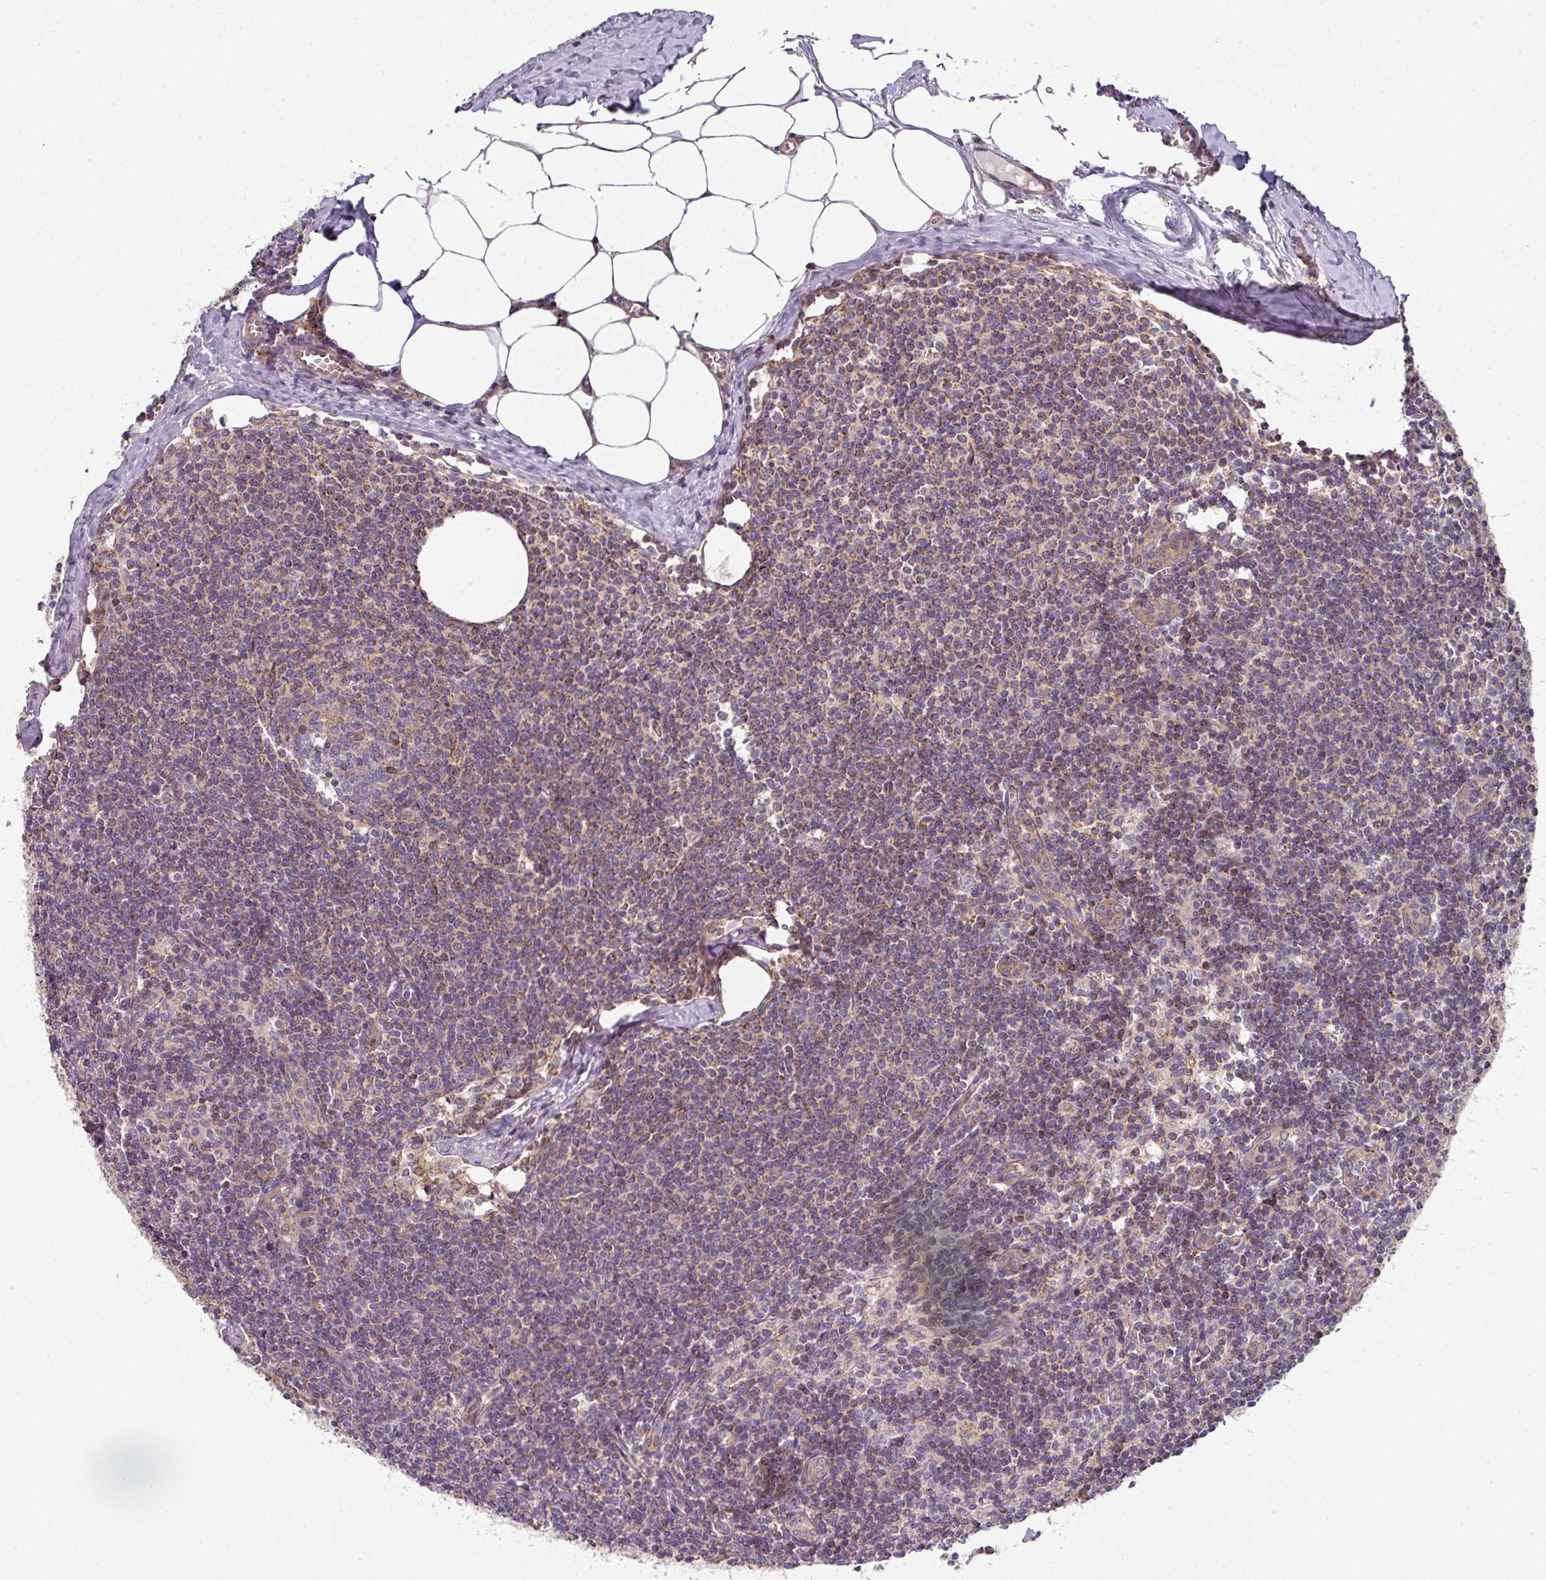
{"staining": {"intensity": "negative", "quantity": "none", "location": "none"}, "tissue": "lymph node", "cell_type": "Germinal center cells", "image_type": "normal", "snomed": [{"axis": "morphology", "description": "Normal tissue, NOS"}, {"axis": "topography", "description": "Lymph node"}], "caption": "The micrograph reveals no significant expression in germinal center cells of lymph node. The staining was performed using DAB to visualize the protein expression in brown, while the nuclei were stained in blue with hematoxylin (Magnification: 20x).", "gene": "STK35", "patient": {"sex": "female", "age": 59}}